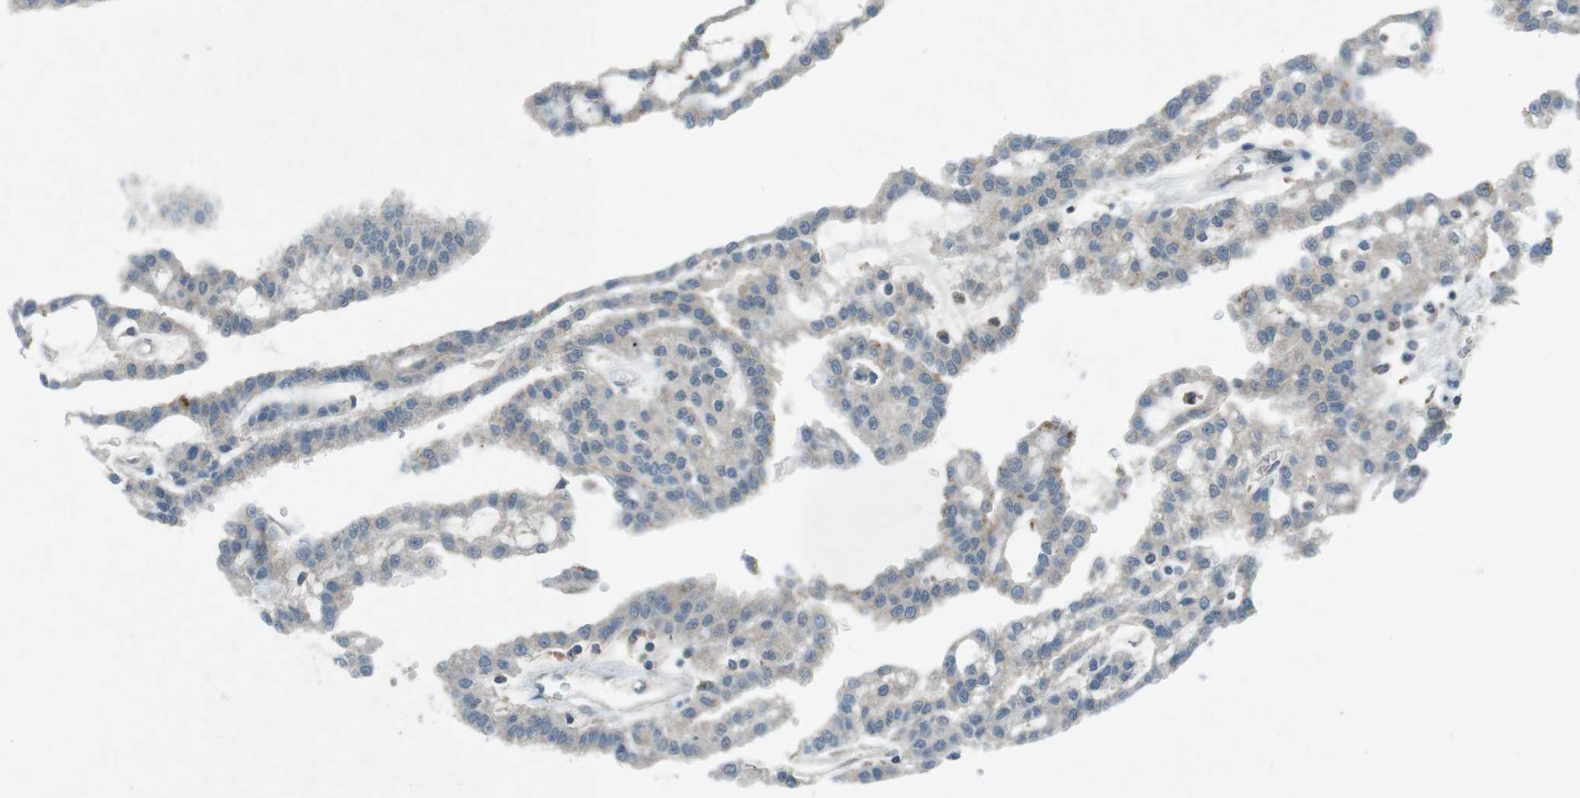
{"staining": {"intensity": "negative", "quantity": "none", "location": "none"}, "tissue": "renal cancer", "cell_type": "Tumor cells", "image_type": "cancer", "snomed": [{"axis": "morphology", "description": "Adenocarcinoma, NOS"}, {"axis": "topography", "description": "Kidney"}], "caption": "The photomicrograph displays no staining of tumor cells in renal cancer (adenocarcinoma). (Stains: DAB (3,3'-diaminobenzidine) immunohistochemistry with hematoxylin counter stain, Microscopy: brightfield microscopy at high magnification).", "gene": "FCRLA", "patient": {"sex": "male", "age": 63}}